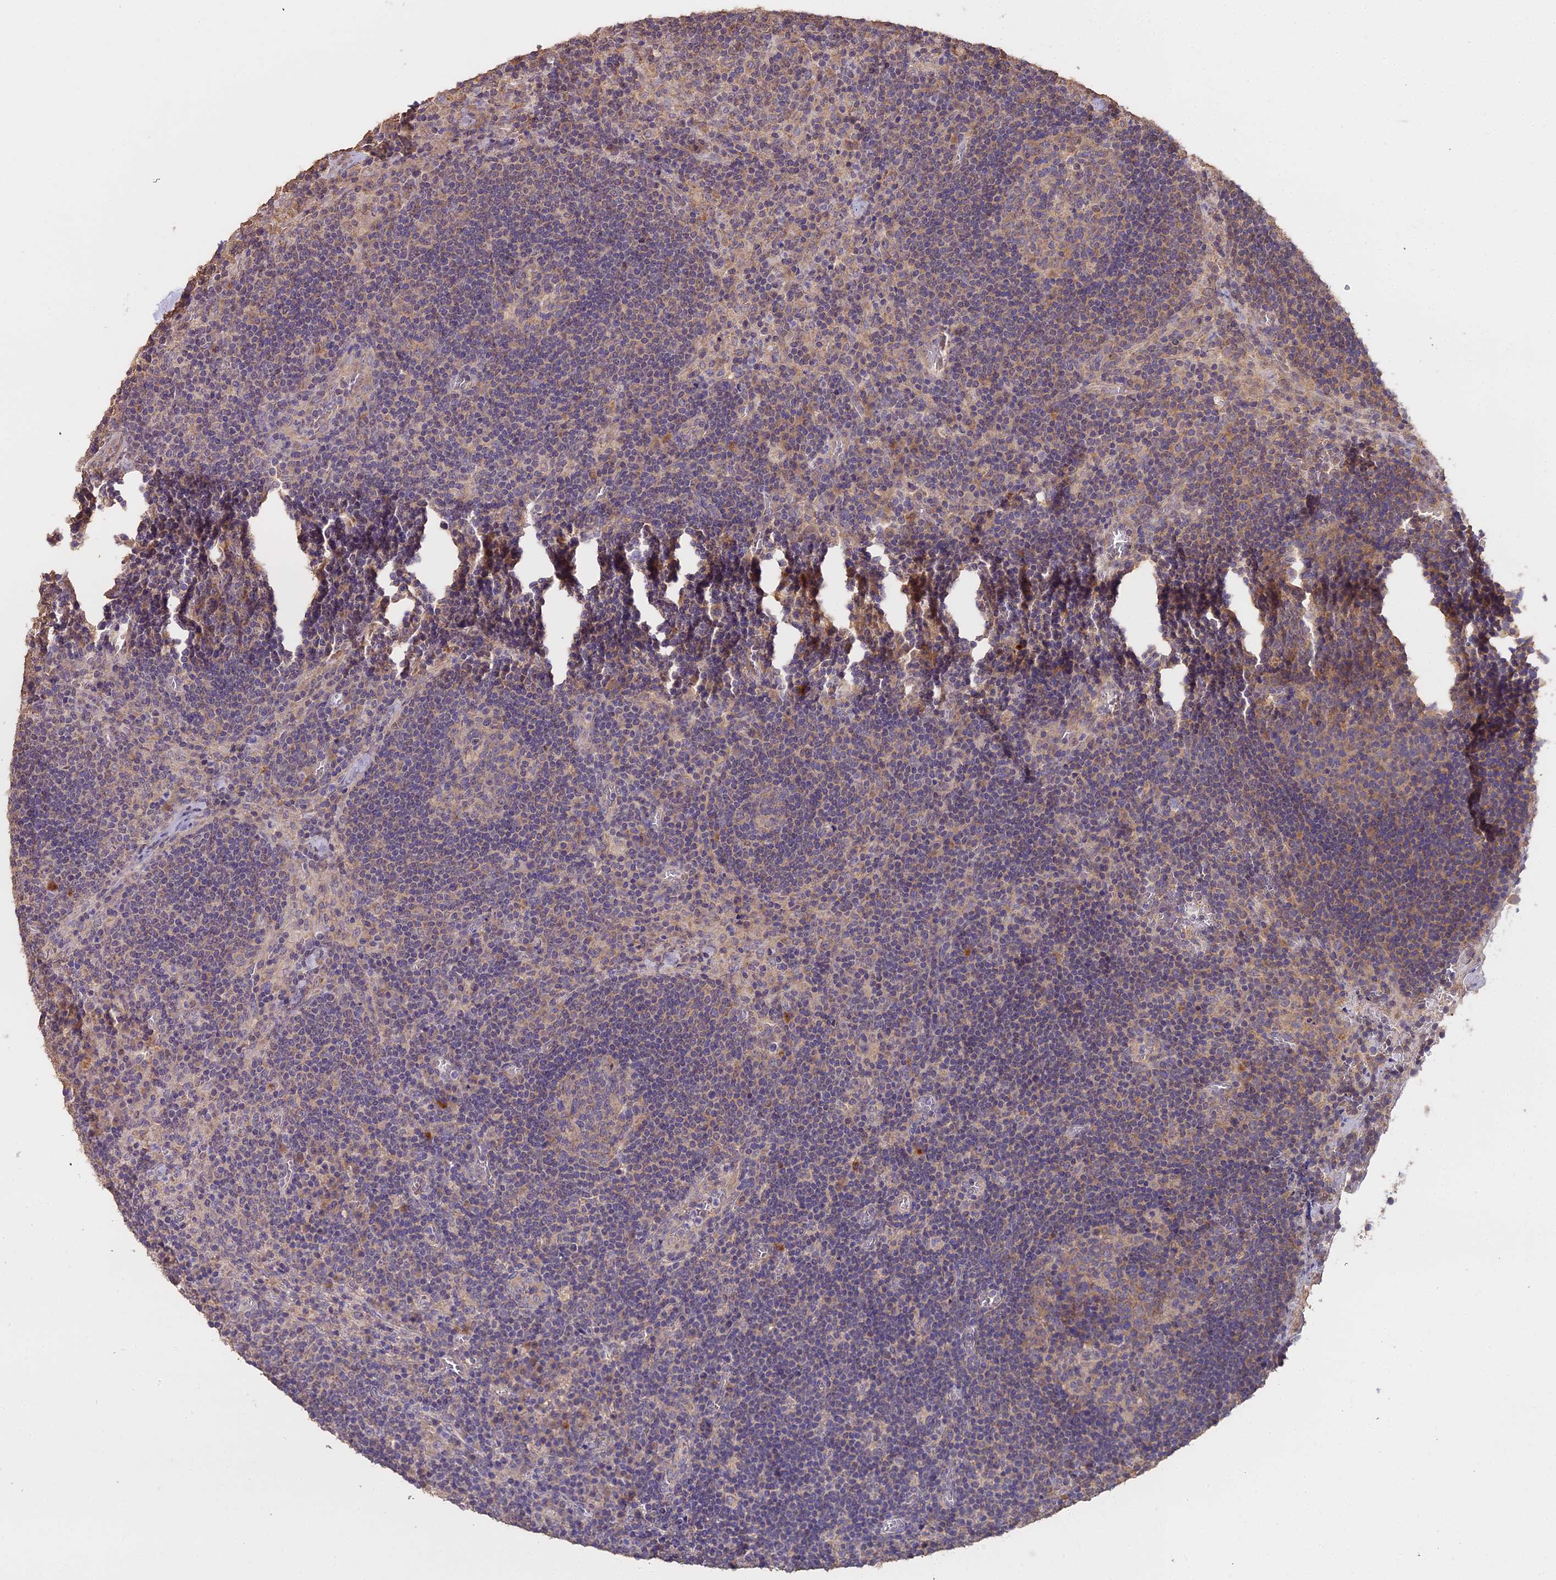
{"staining": {"intensity": "weak", "quantity": "<25%", "location": "cytoplasmic/membranous"}, "tissue": "lymph node", "cell_type": "Germinal center cells", "image_type": "normal", "snomed": [{"axis": "morphology", "description": "Normal tissue, NOS"}, {"axis": "topography", "description": "Lymph node"}], "caption": "Immunohistochemistry image of unremarkable lymph node: lymph node stained with DAB (3,3'-diaminobenzidine) exhibits no significant protein staining in germinal center cells. Brightfield microscopy of immunohistochemistry (IHC) stained with DAB (3,3'-diaminobenzidine) (brown) and hematoxylin (blue), captured at high magnification.", "gene": "METTL13", "patient": {"sex": "male", "age": 58}}